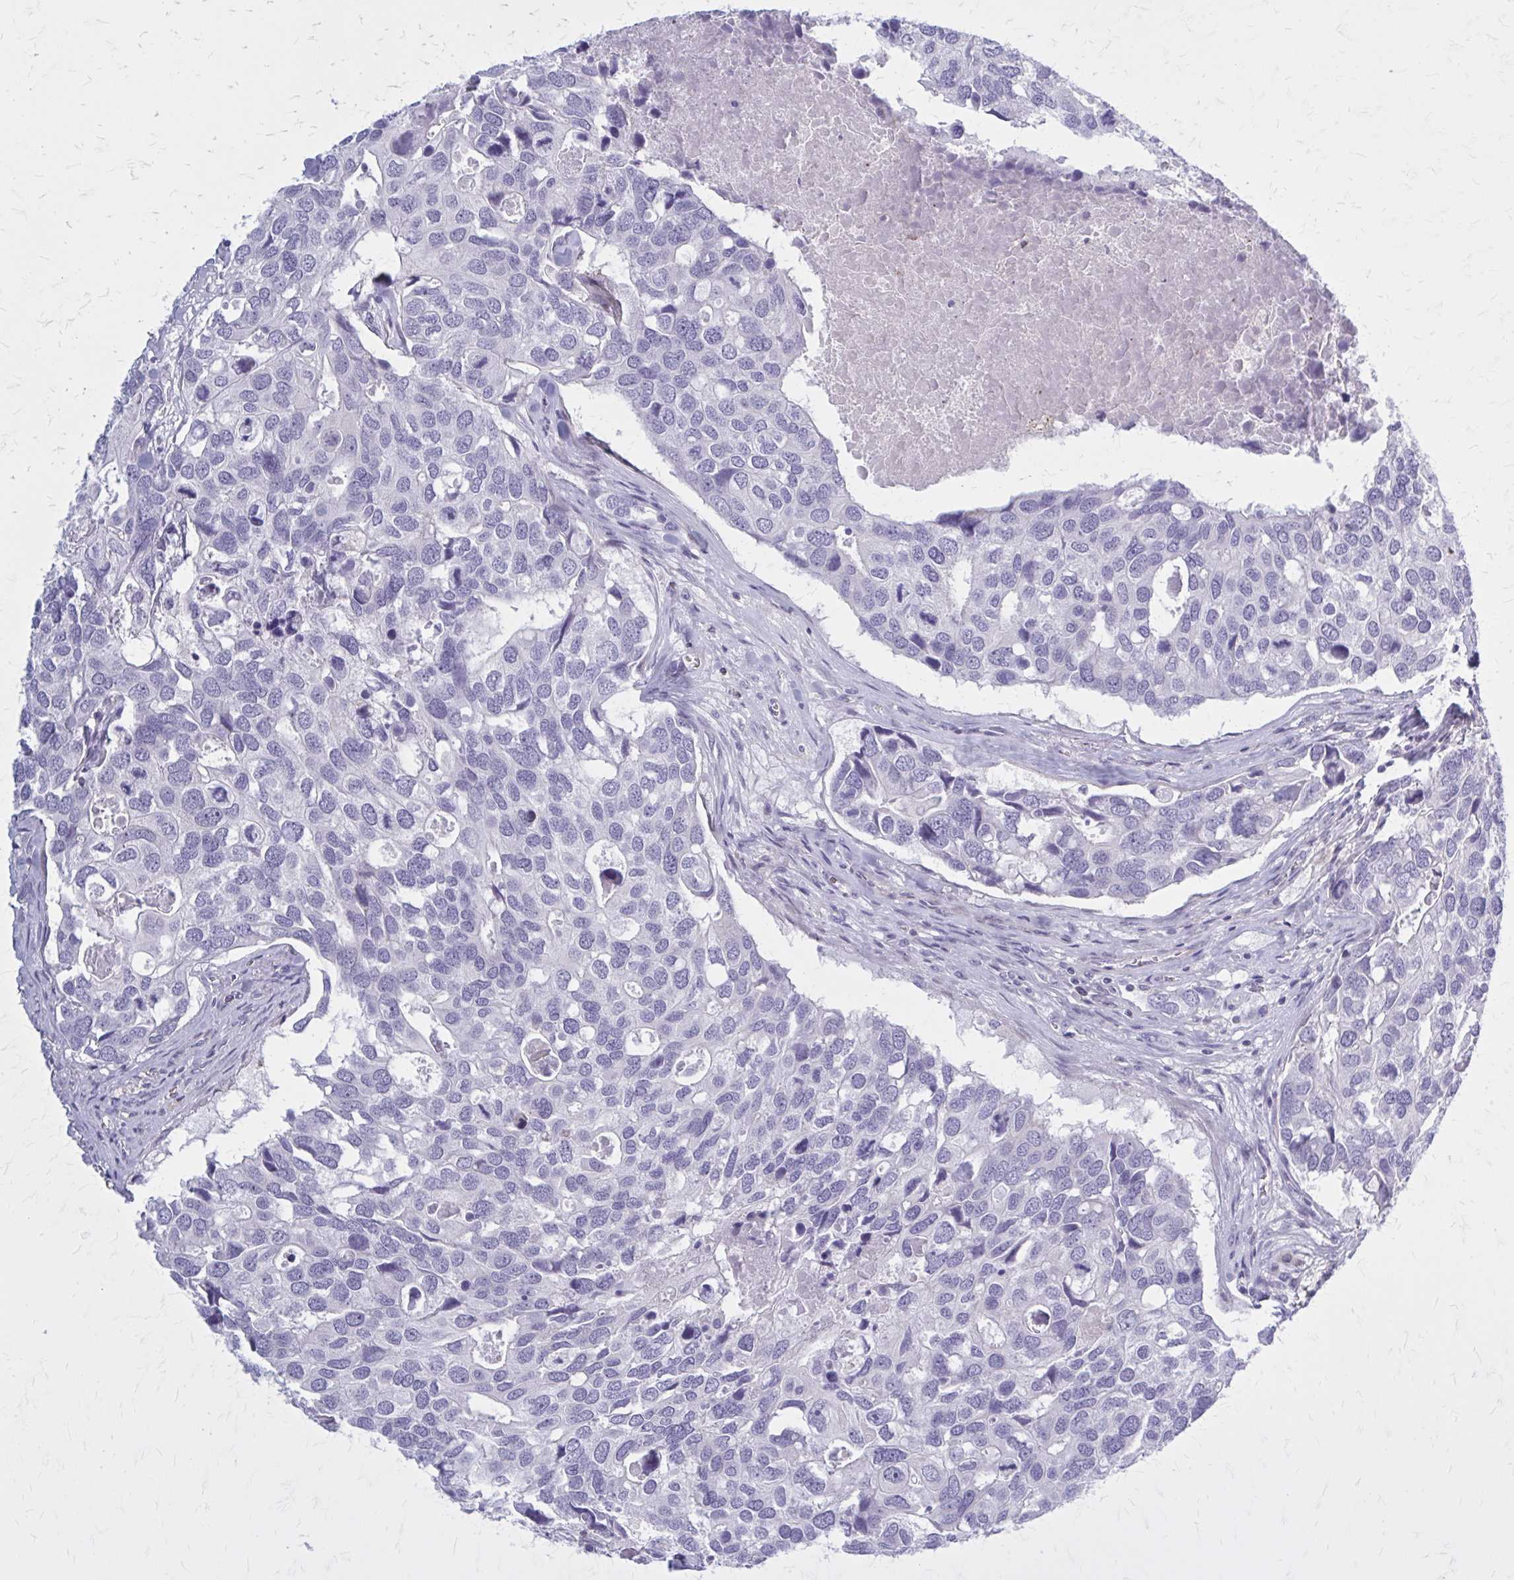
{"staining": {"intensity": "negative", "quantity": "none", "location": "none"}, "tissue": "breast cancer", "cell_type": "Tumor cells", "image_type": "cancer", "snomed": [{"axis": "morphology", "description": "Duct carcinoma"}, {"axis": "topography", "description": "Breast"}], "caption": "Protein analysis of infiltrating ductal carcinoma (breast) shows no significant positivity in tumor cells. (DAB (3,3'-diaminobenzidine) IHC visualized using brightfield microscopy, high magnification).", "gene": "PITPNM1", "patient": {"sex": "female", "age": 83}}